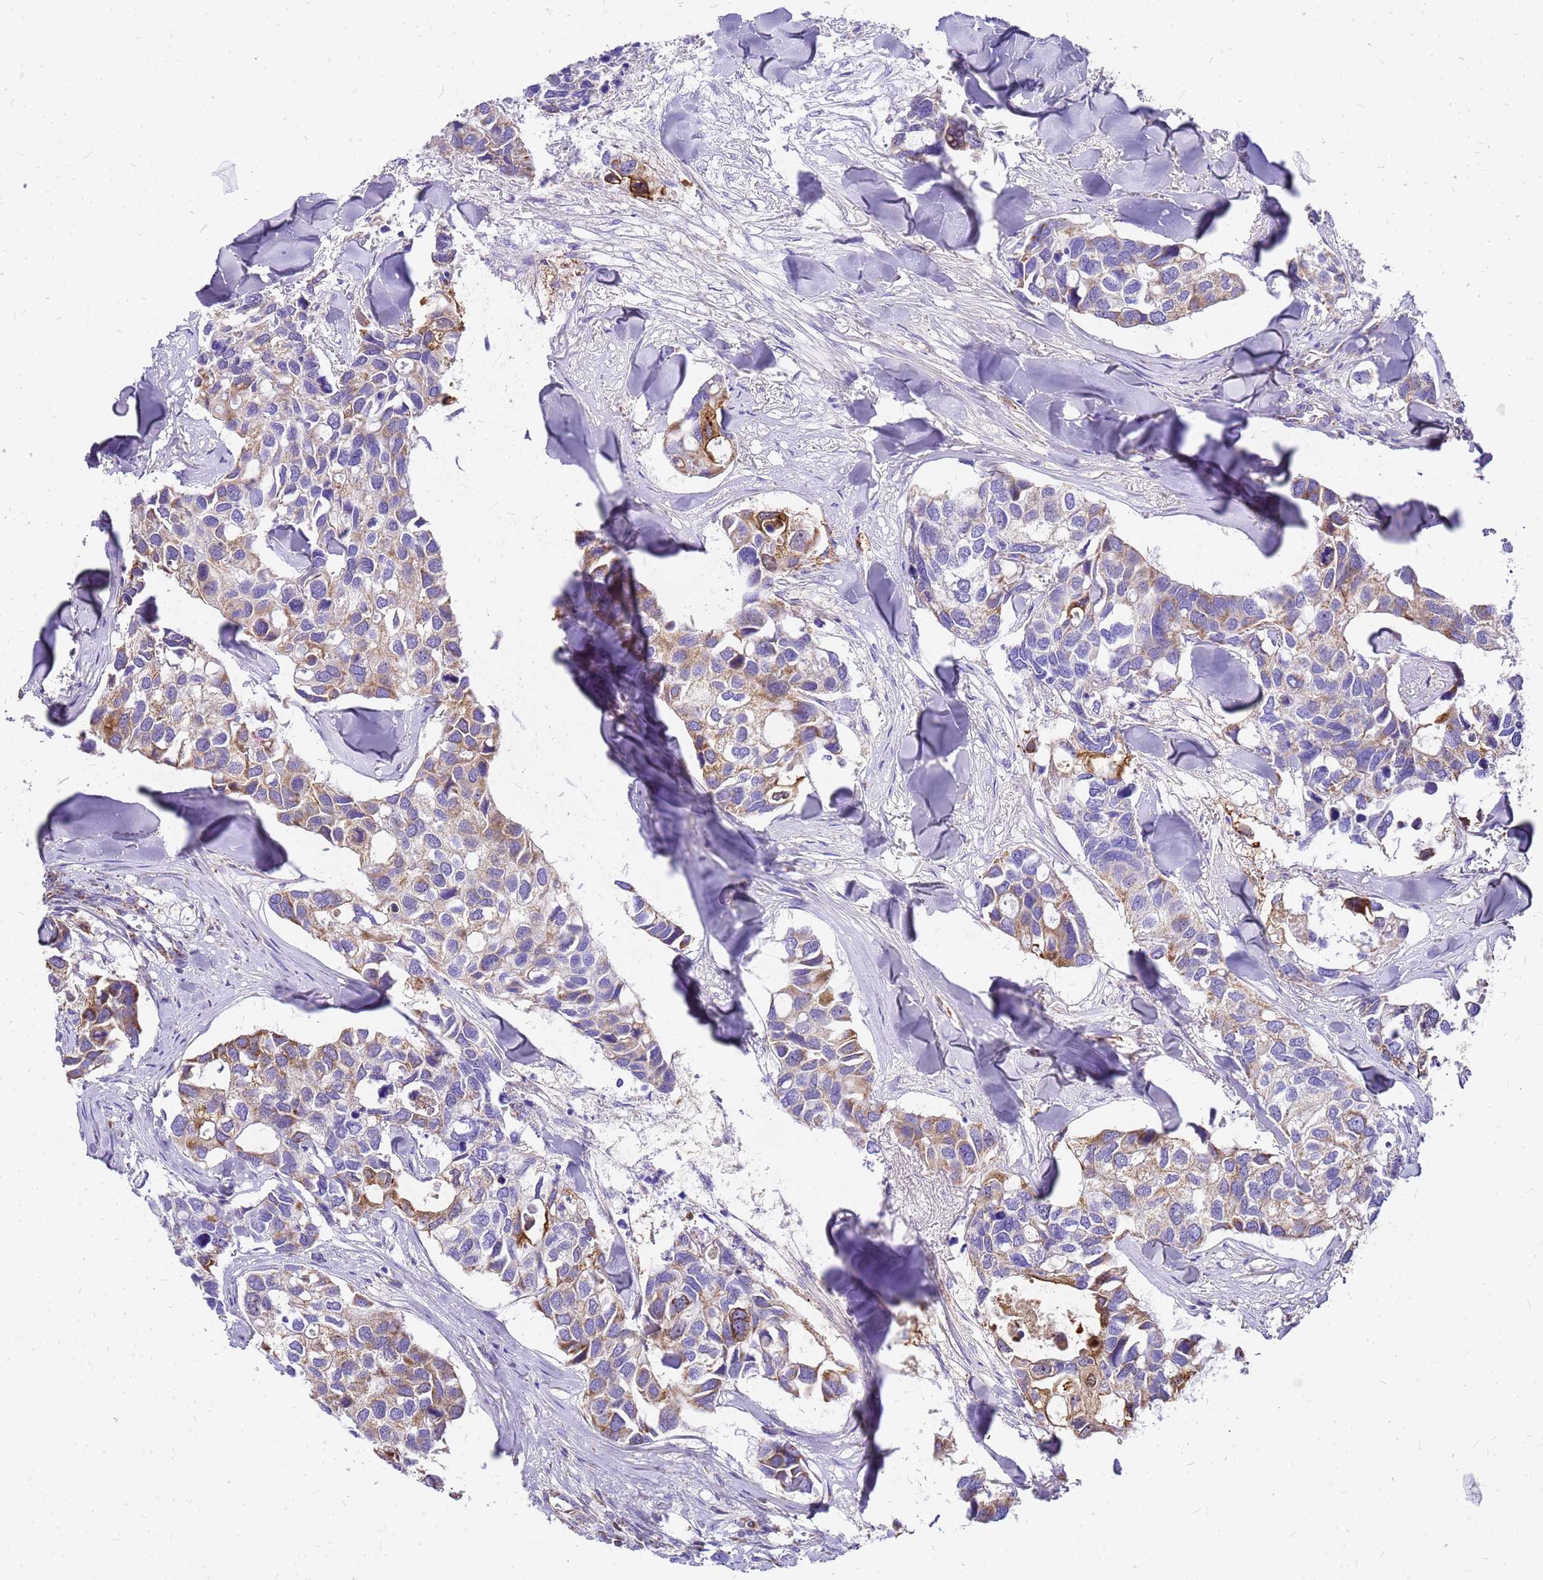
{"staining": {"intensity": "moderate", "quantity": "25%-75%", "location": "cytoplasmic/membranous"}, "tissue": "breast cancer", "cell_type": "Tumor cells", "image_type": "cancer", "snomed": [{"axis": "morphology", "description": "Duct carcinoma"}, {"axis": "topography", "description": "Breast"}], "caption": "High-power microscopy captured an immunohistochemistry (IHC) image of breast cancer (intraductal carcinoma), revealing moderate cytoplasmic/membranous staining in about 25%-75% of tumor cells. Nuclei are stained in blue.", "gene": "MRPS26", "patient": {"sex": "female", "age": 83}}